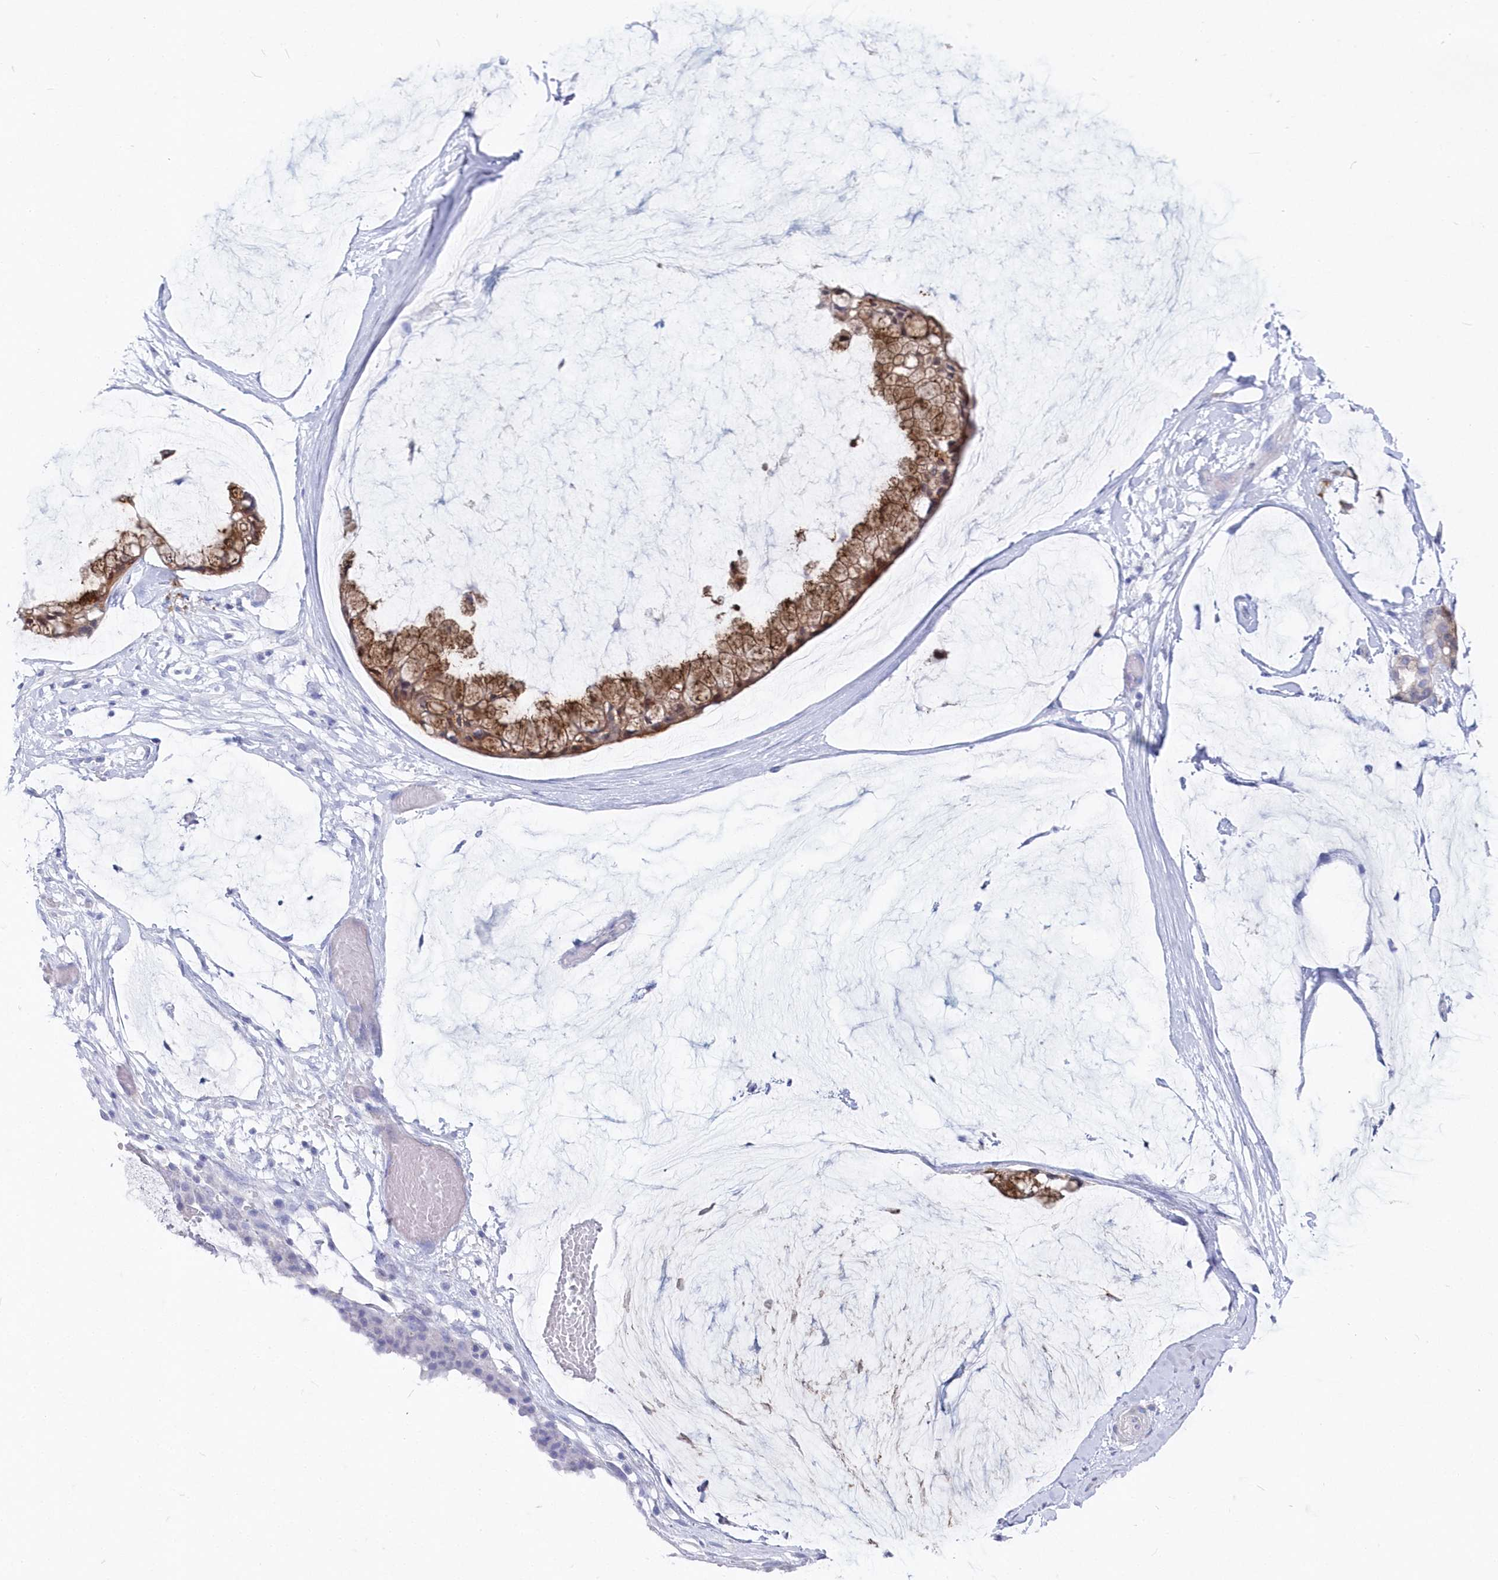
{"staining": {"intensity": "moderate", "quantity": ">75%", "location": "cytoplasmic/membranous"}, "tissue": "ovarian cancer", "cell_type": "Tumor cells", "image_type": "cancer", "snomed": [{"axis": "morphology", "description": "Cystadenocarcinoma, mucinous, NOS"}, {"axis": "topography", "description": "Ovary"}], "caption": "Immunohistochemistry of human mucinous cystadenocarcinoma (ovarian) displays medium levels of moderate cytoplasmic/membranous staining in about >75% of tumor cells. The protein is stained brown, and the nuclei are stained in blue (DAB (3,3'-diaminobenzidine) IHC with brightfield microscopy, high magnification).", "gene": "CSNK1G2", "patient": {"sex": "female", "age": 39}}